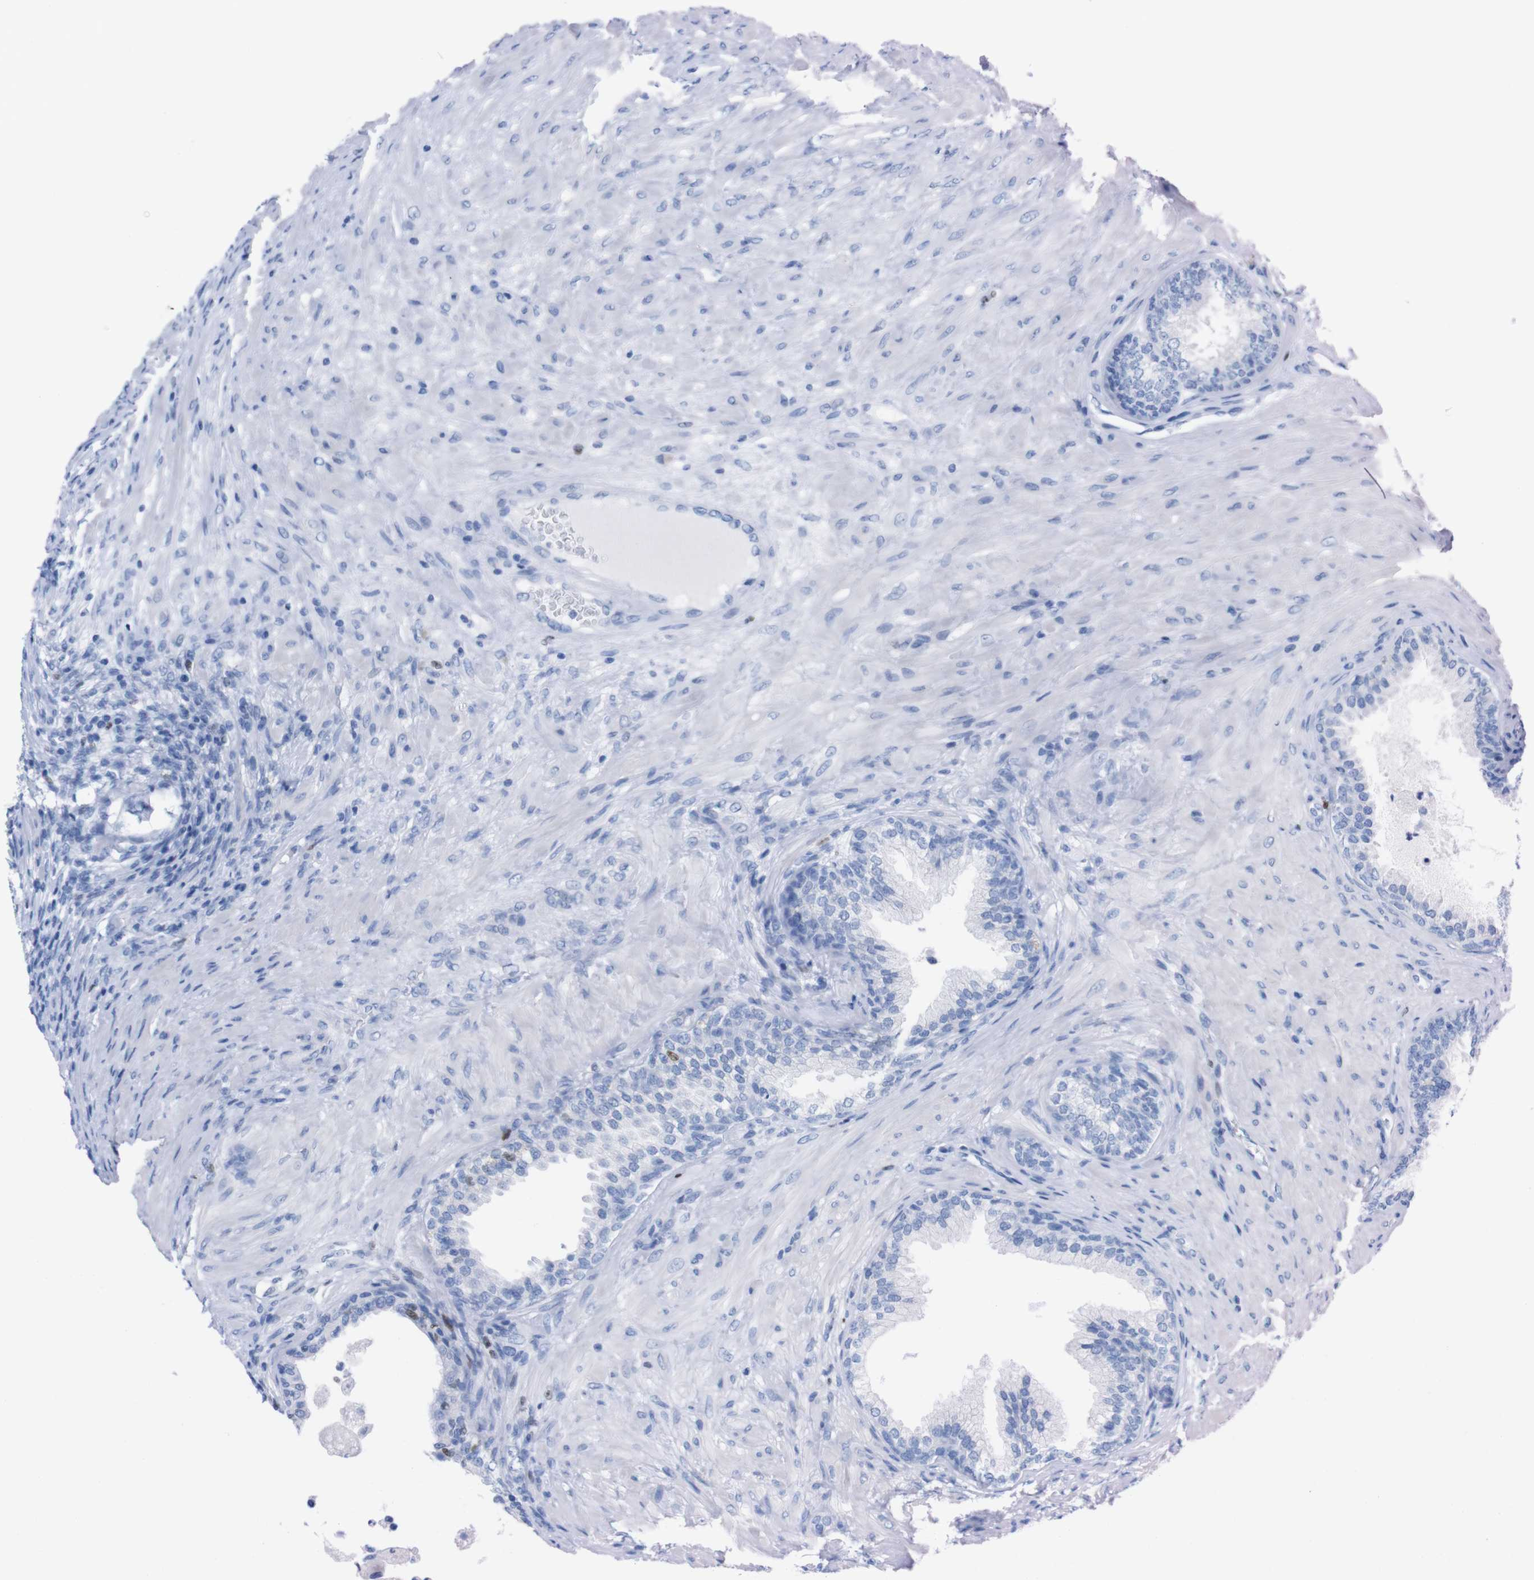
{"staining": {"intensity": "negative", "quantity": "none", "location": "none"}, "tissue": "prostate", "cell_type": "Glandular cells", "image_type": "normal", "snomed": [{"axis": "morphology", "description": "Normal tissue, NOS"}, {"axis": "topography", "description": "Prostate"}], "caption": "A micrograph of human prostate is negative for staining in glandular cells. (DAB (3,3'-diaminobenzidine) IHC with hematoxylin counter stain).", "gene": "P2RY12", "patient": {"sex": "male", "age": 76}}